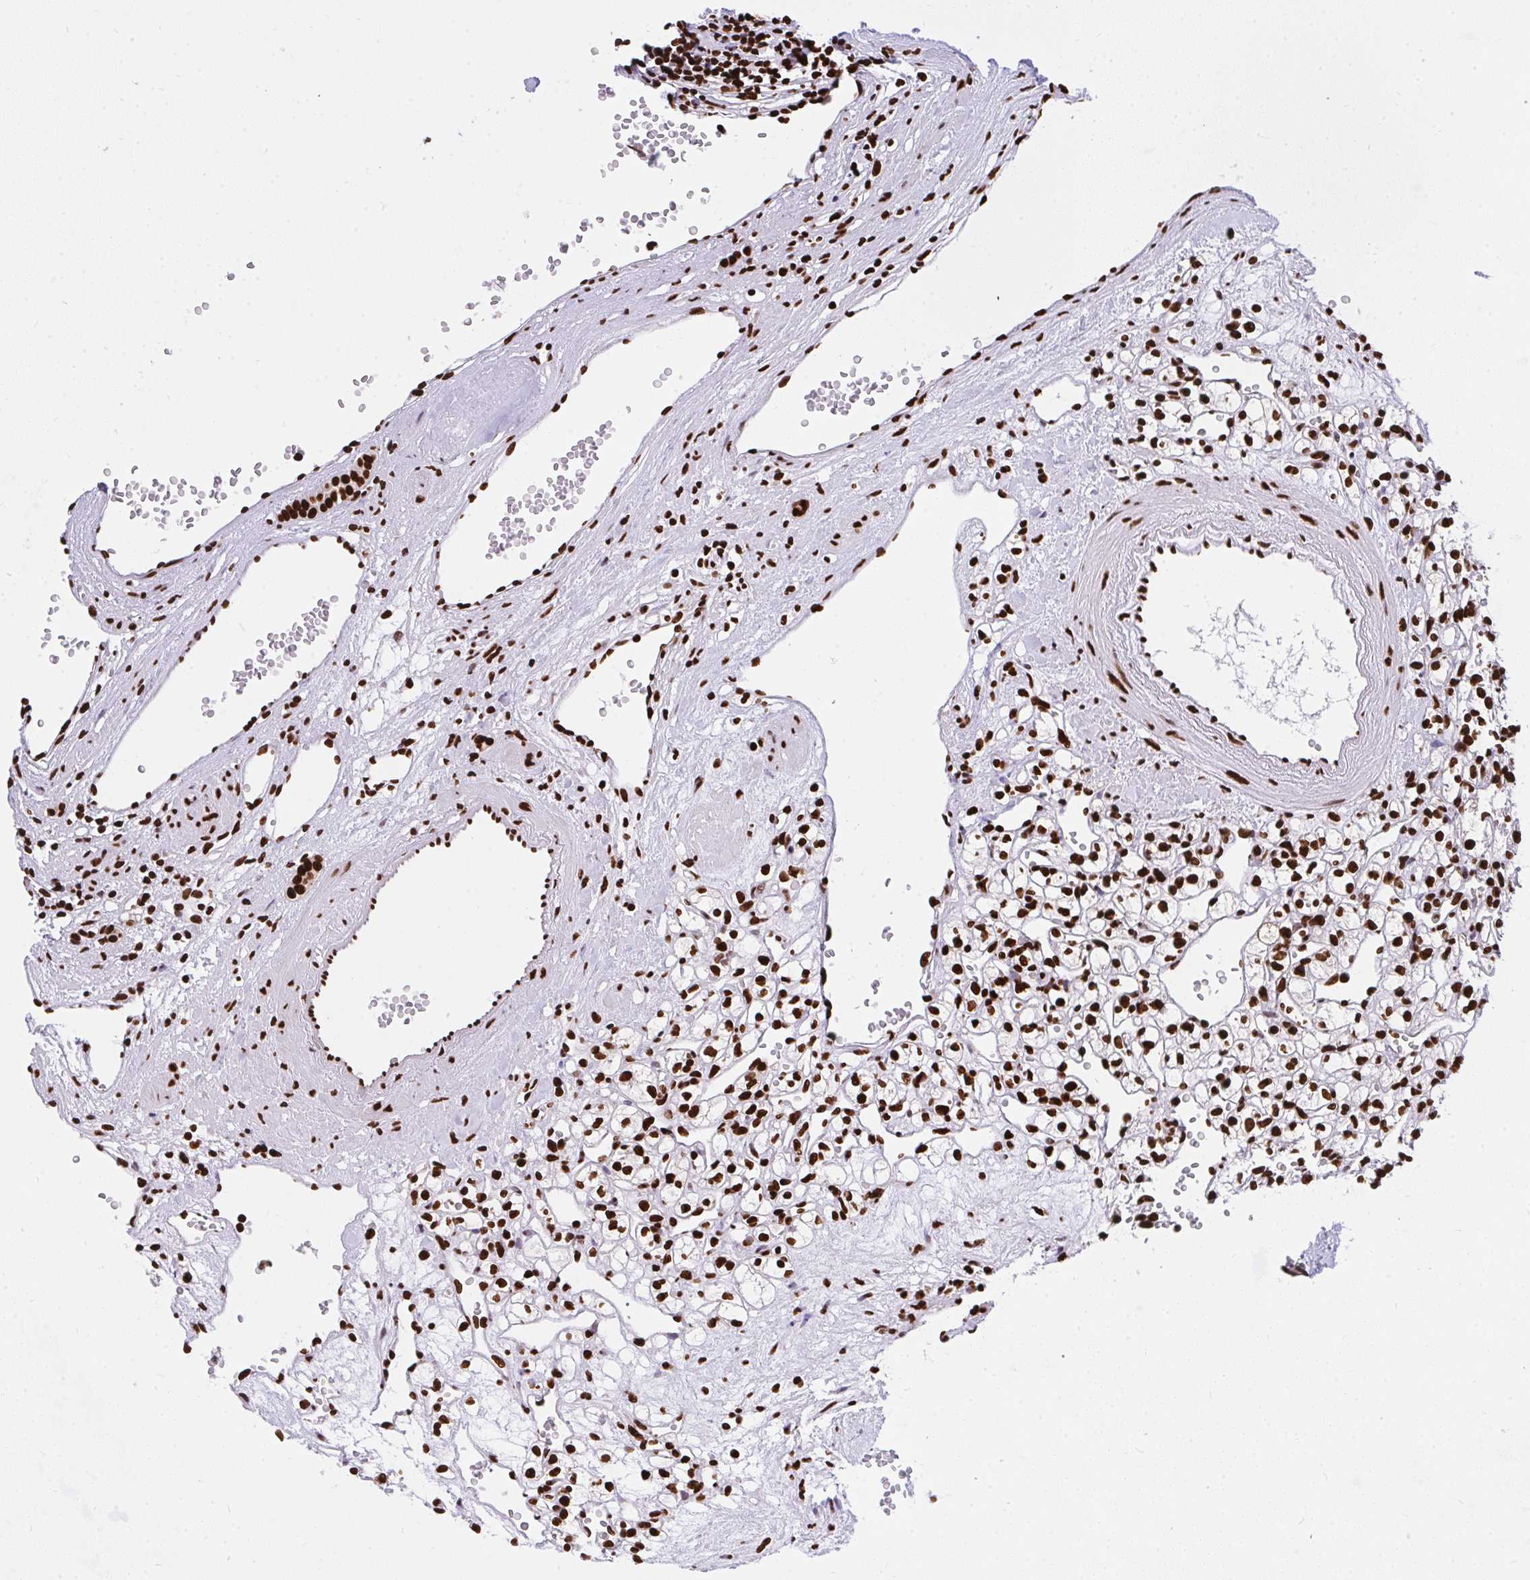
{"staining": {"intensity": "strong", "quantity": ">75%", "location": "nuclear"}, "tissue": "renal cancer", "cell_type": "Tumor cells", "image_type": "cancer", "snomed": [{"axis": "morphology", "description": "Adenocarcinoma, NOS"}, {"axis": "topography", "description": "Kidney"}], "caption": "Adenocarcinoma (renal) was stained to show a protein in brown. There is high levels of strong nuclear expression in about >75% of tumor cells.", "gene": "HNRNPL", "patient": {"sex": "female", "age": 59}}